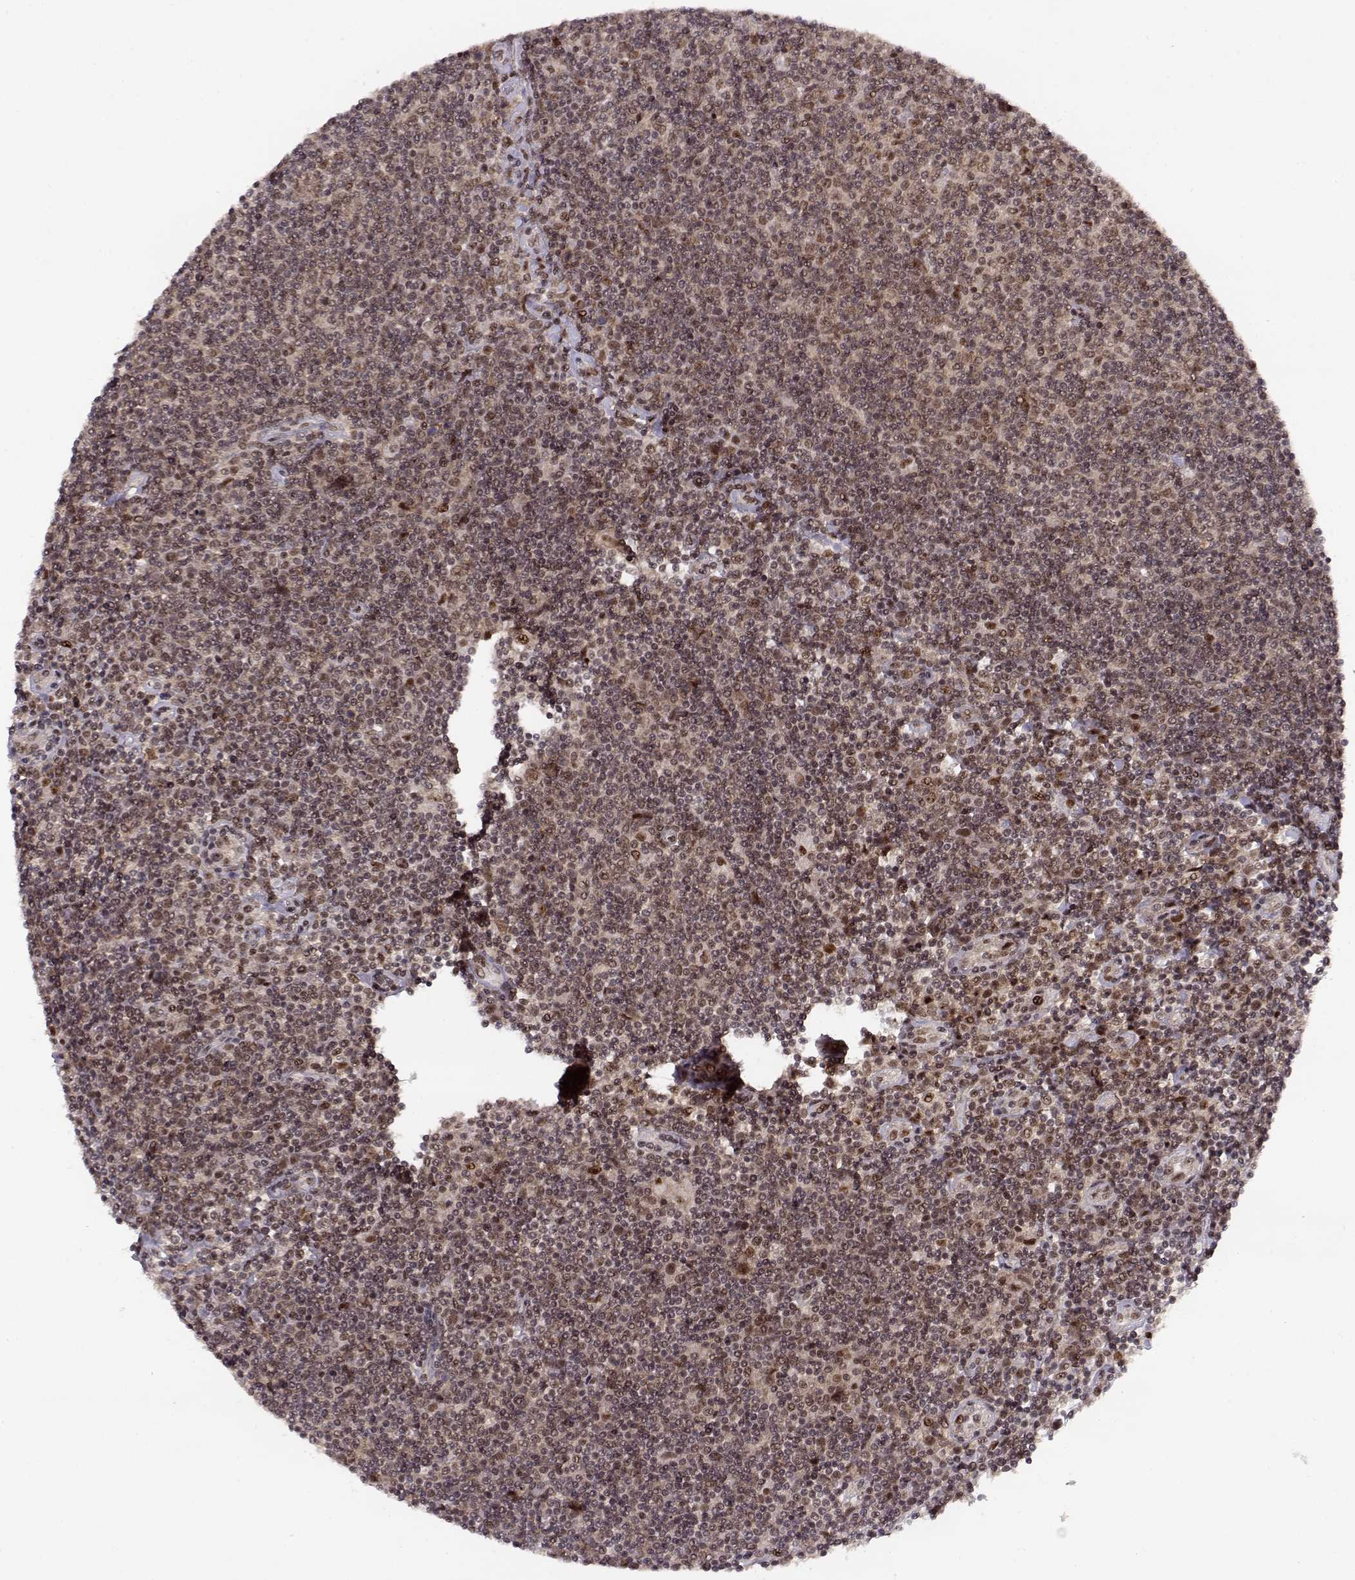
{"staining": {"intensity": "moderate", "quantity": "25%-75%", "location": "cytoplasmic/membranous,nuclear"}, "tissue": "lymphoma", "cell_type": "Tumor cells", "image_type": "cancer", "snomed": [{"axis": "morphology", "description": "Hodgkin's disease, NOS"}, {"axis": "topography", "description": "Lymph node"}], "caption": "This micrograph reveals IHC staining of human Hodgkin's disease, with medium moderate cytoplasmic/membranous and nuclear staining in about 25%-75% of tumor cells.", "gene": "CSNK2A1", "patient": {"sex": "male", "age": 40}}